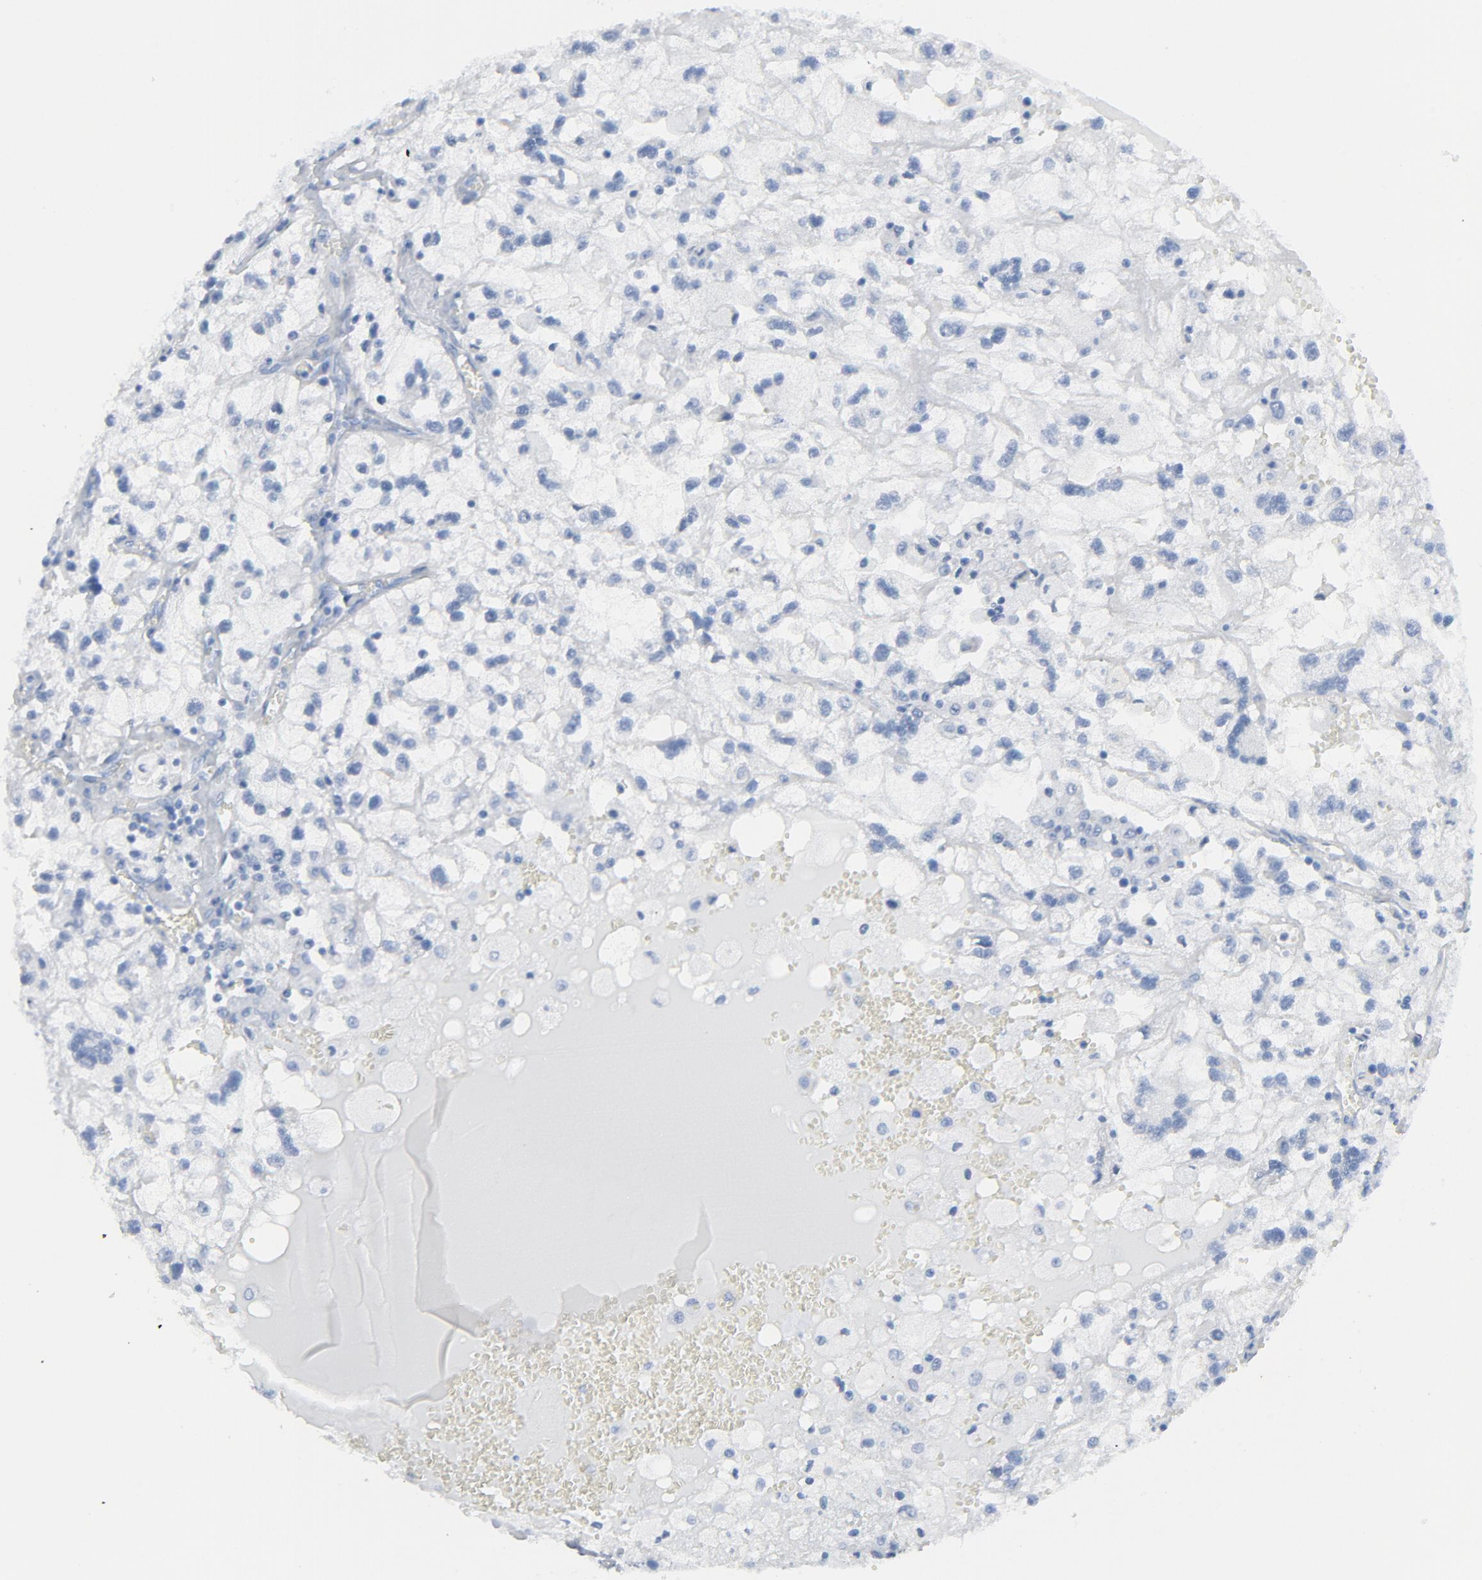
{"staining": {"intensity": "negative", "quantity": "none", "location": "none"}, "tissue": "renal cancer", "cell_type": "Tumor cells", "image_type": "cancer", "snomed": [{"axis": "morphology", "description": "Normal tissue, NOS"}, {"axis": "morphology", "description": "Adenocarcinoma, NOS"}, {"axis": "topography", "description": "Kidney"}], "caption": "This is an immunohistochemistry (IHC) micrograph of human renal adenocarcinoma. There is no staining in tumor cells.", "gene": "C14orf119", "patient": {"sex": "male", "age": 71}}